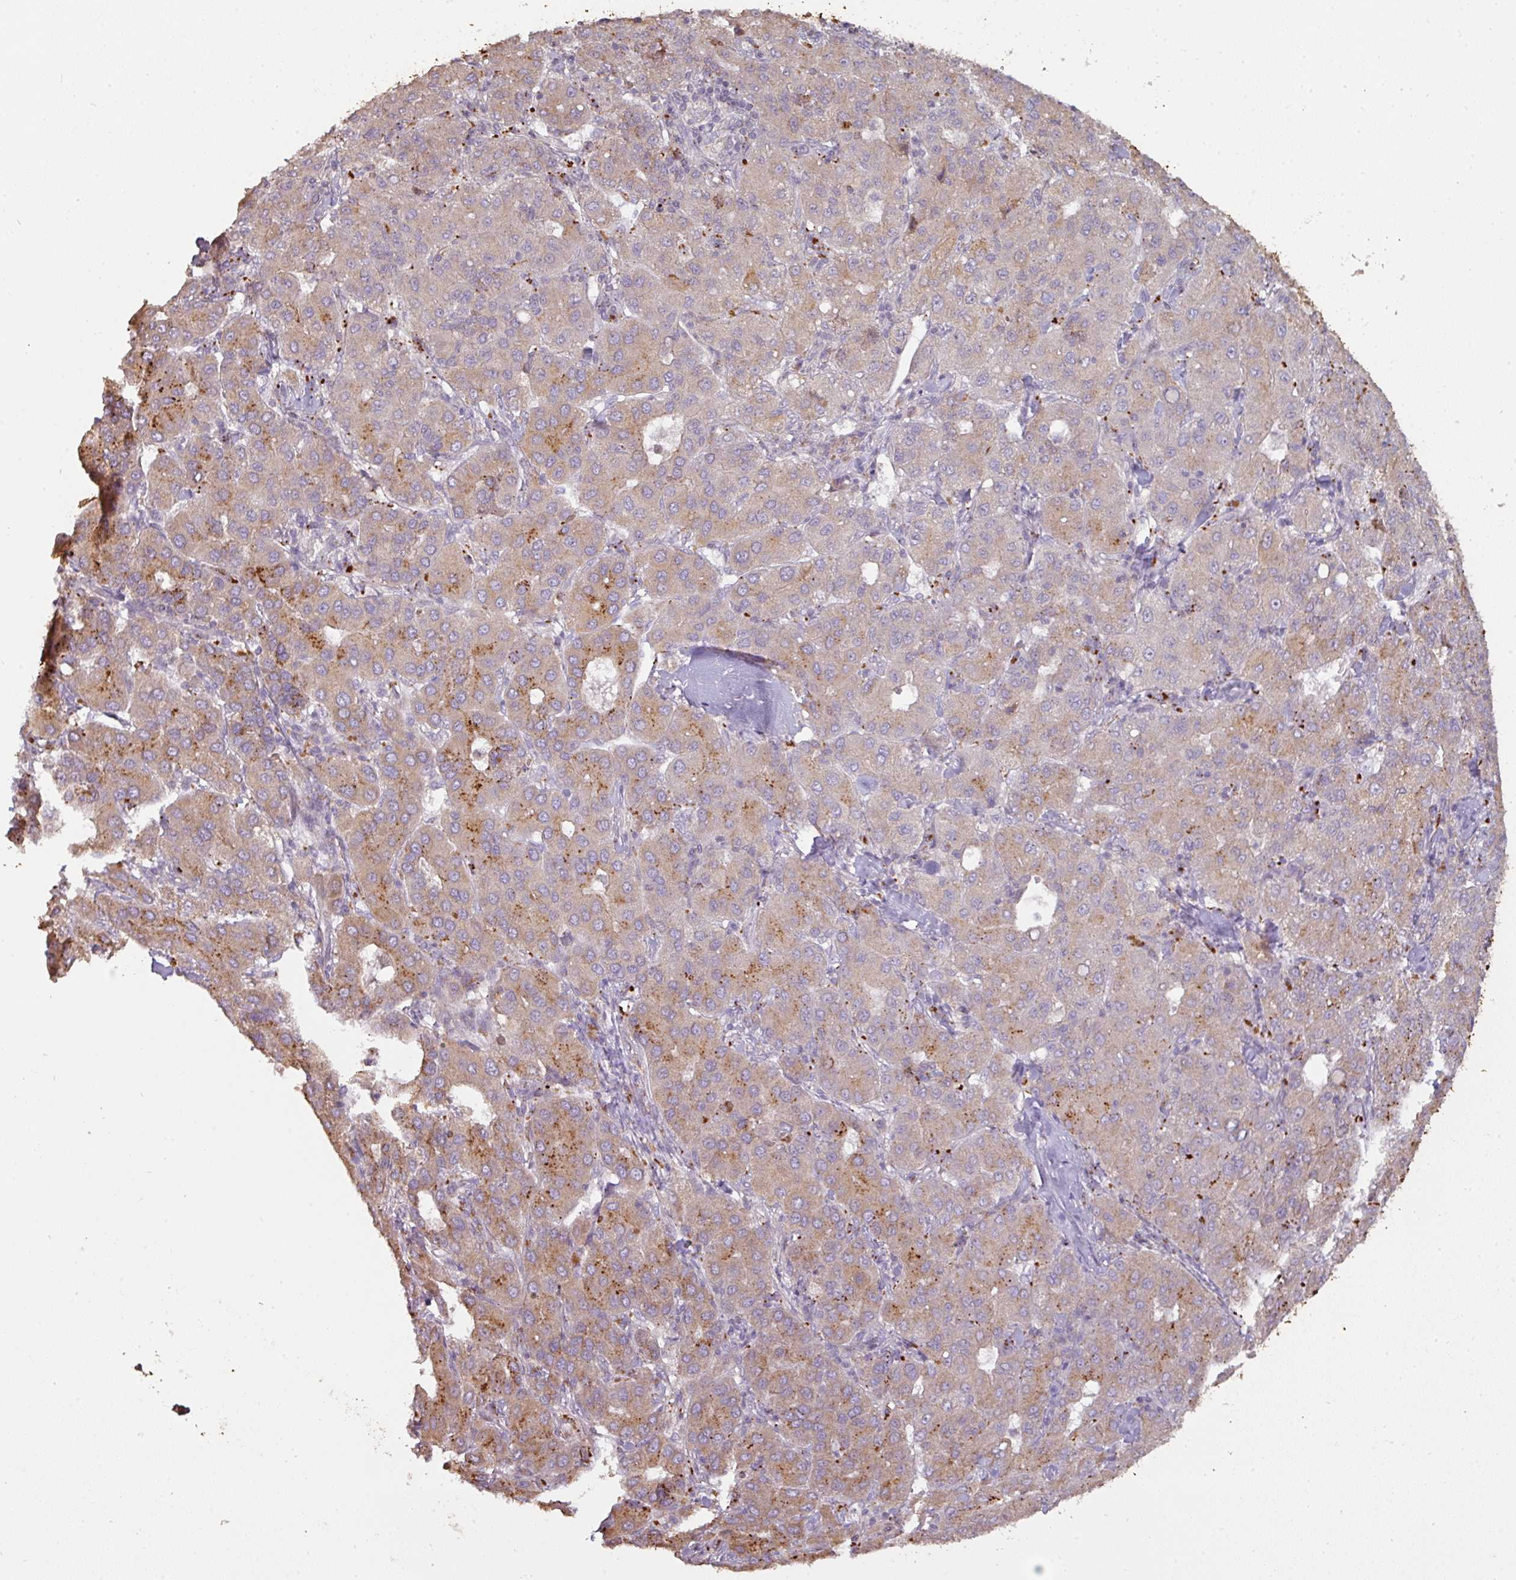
{"staining": {"intensity": "moderate", "quantity": "<25%", "location": "cytoplasmic/membranous"}, "tissue": "liver cancer", "cell_type": "Tumor cells", "image_type": "cancer", "snomed": [{"axis": "morphology", "description": "Carcinoma, Hepatocellular, NOS"}, {"axis": "topography", "description": "Liver"}], "caption": "Immunohistochemical staining of liver cancer reveals low levels of moderate cytoplasmic/membranous positivity in about <25% of tumor cells.", "gene": "CXCR5", "patient": {"sex": "male", "age": 65}}